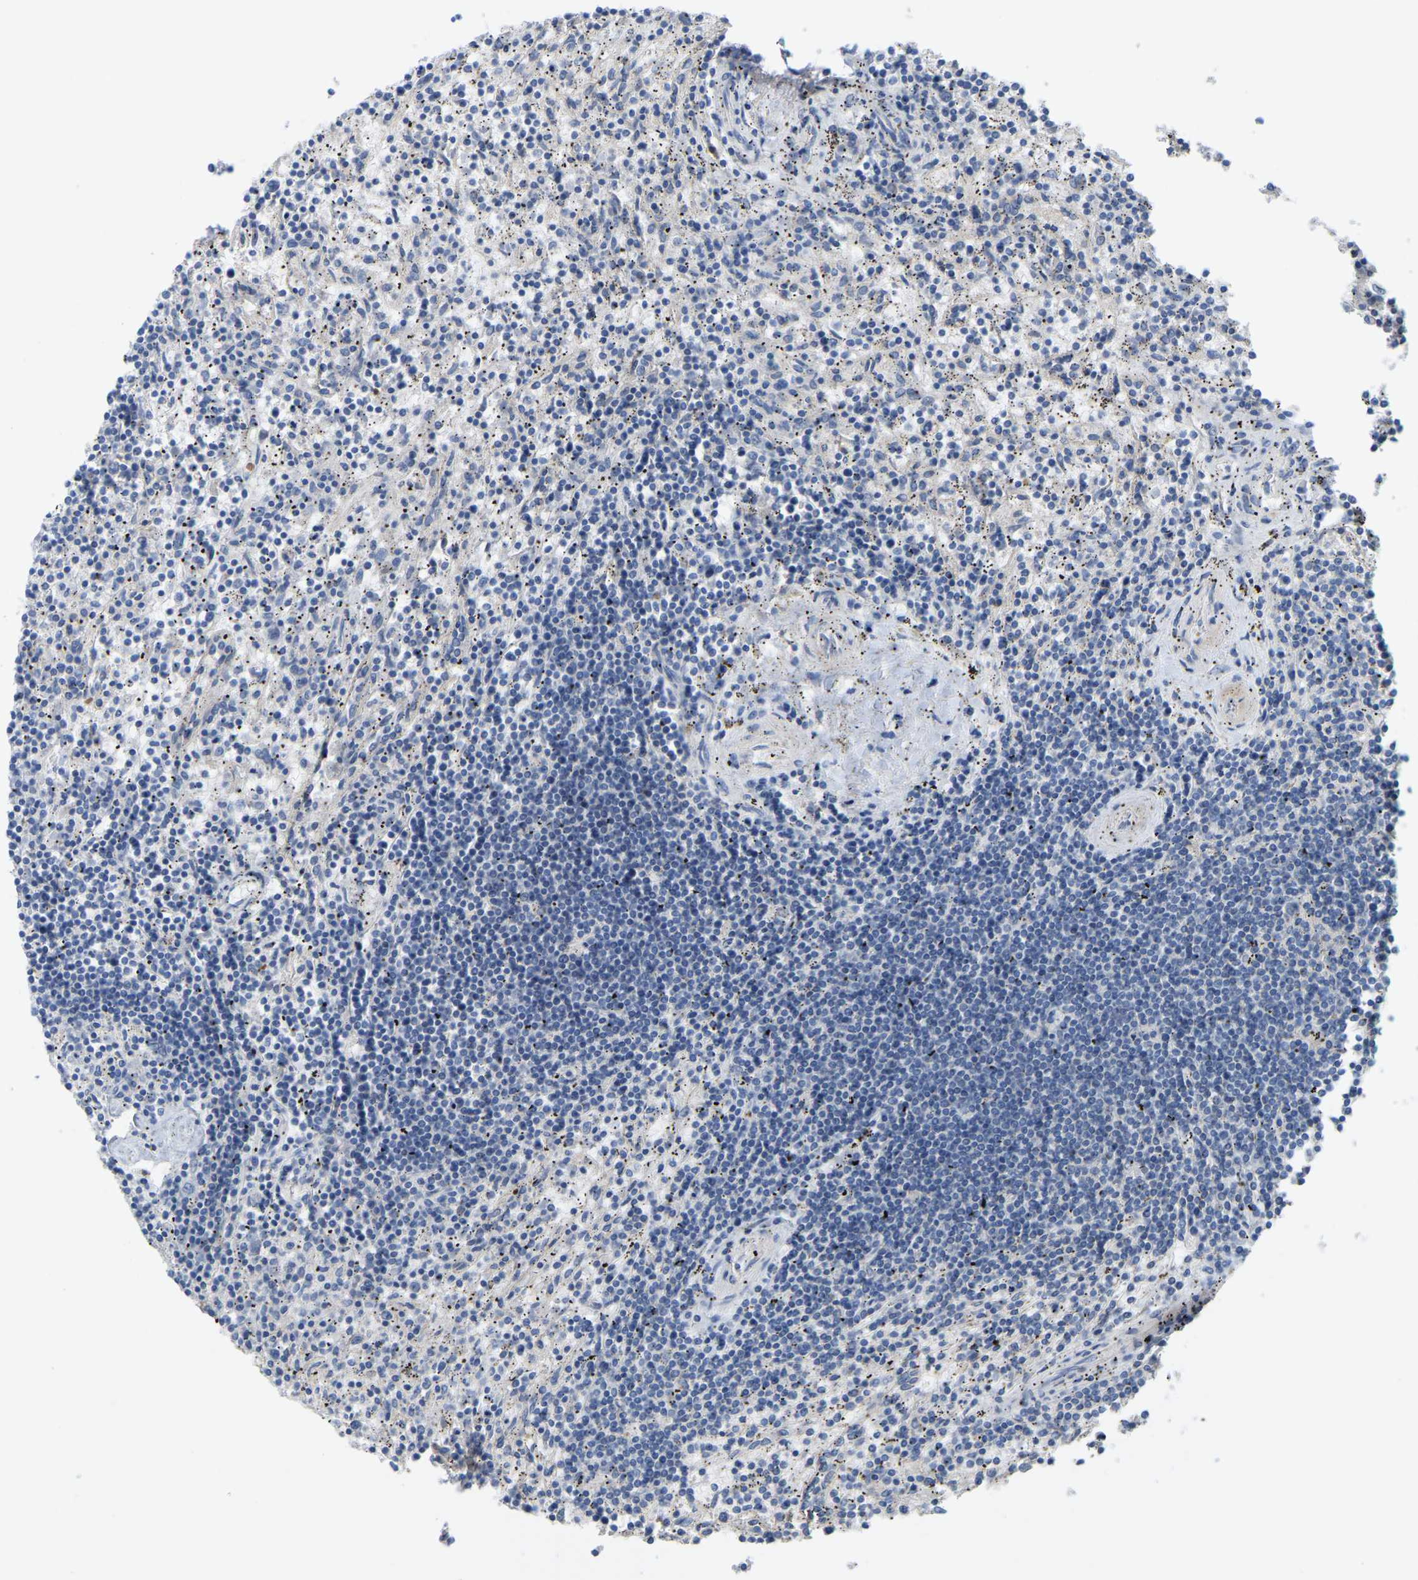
{"staining": {"intensity": "negative", "quantity": "none", "location": "none"}, "tissue": "lymphoma", "cell_type": "Tumor cells", "image_type": "cancer", "snomed": [{"axis": "morphology", "description": "Malignant lymphoma, non-Hodgkin's type, Low grade"}, {"axis": "topography", "description": "Spleen"}], "caption": "An image of human low-grade malignant lymphoma, non-Hodgkin's type is negative for staining in tumor cells.", "gene": "SERPINB5", "patient": {"sex": "male", "age": 76}}